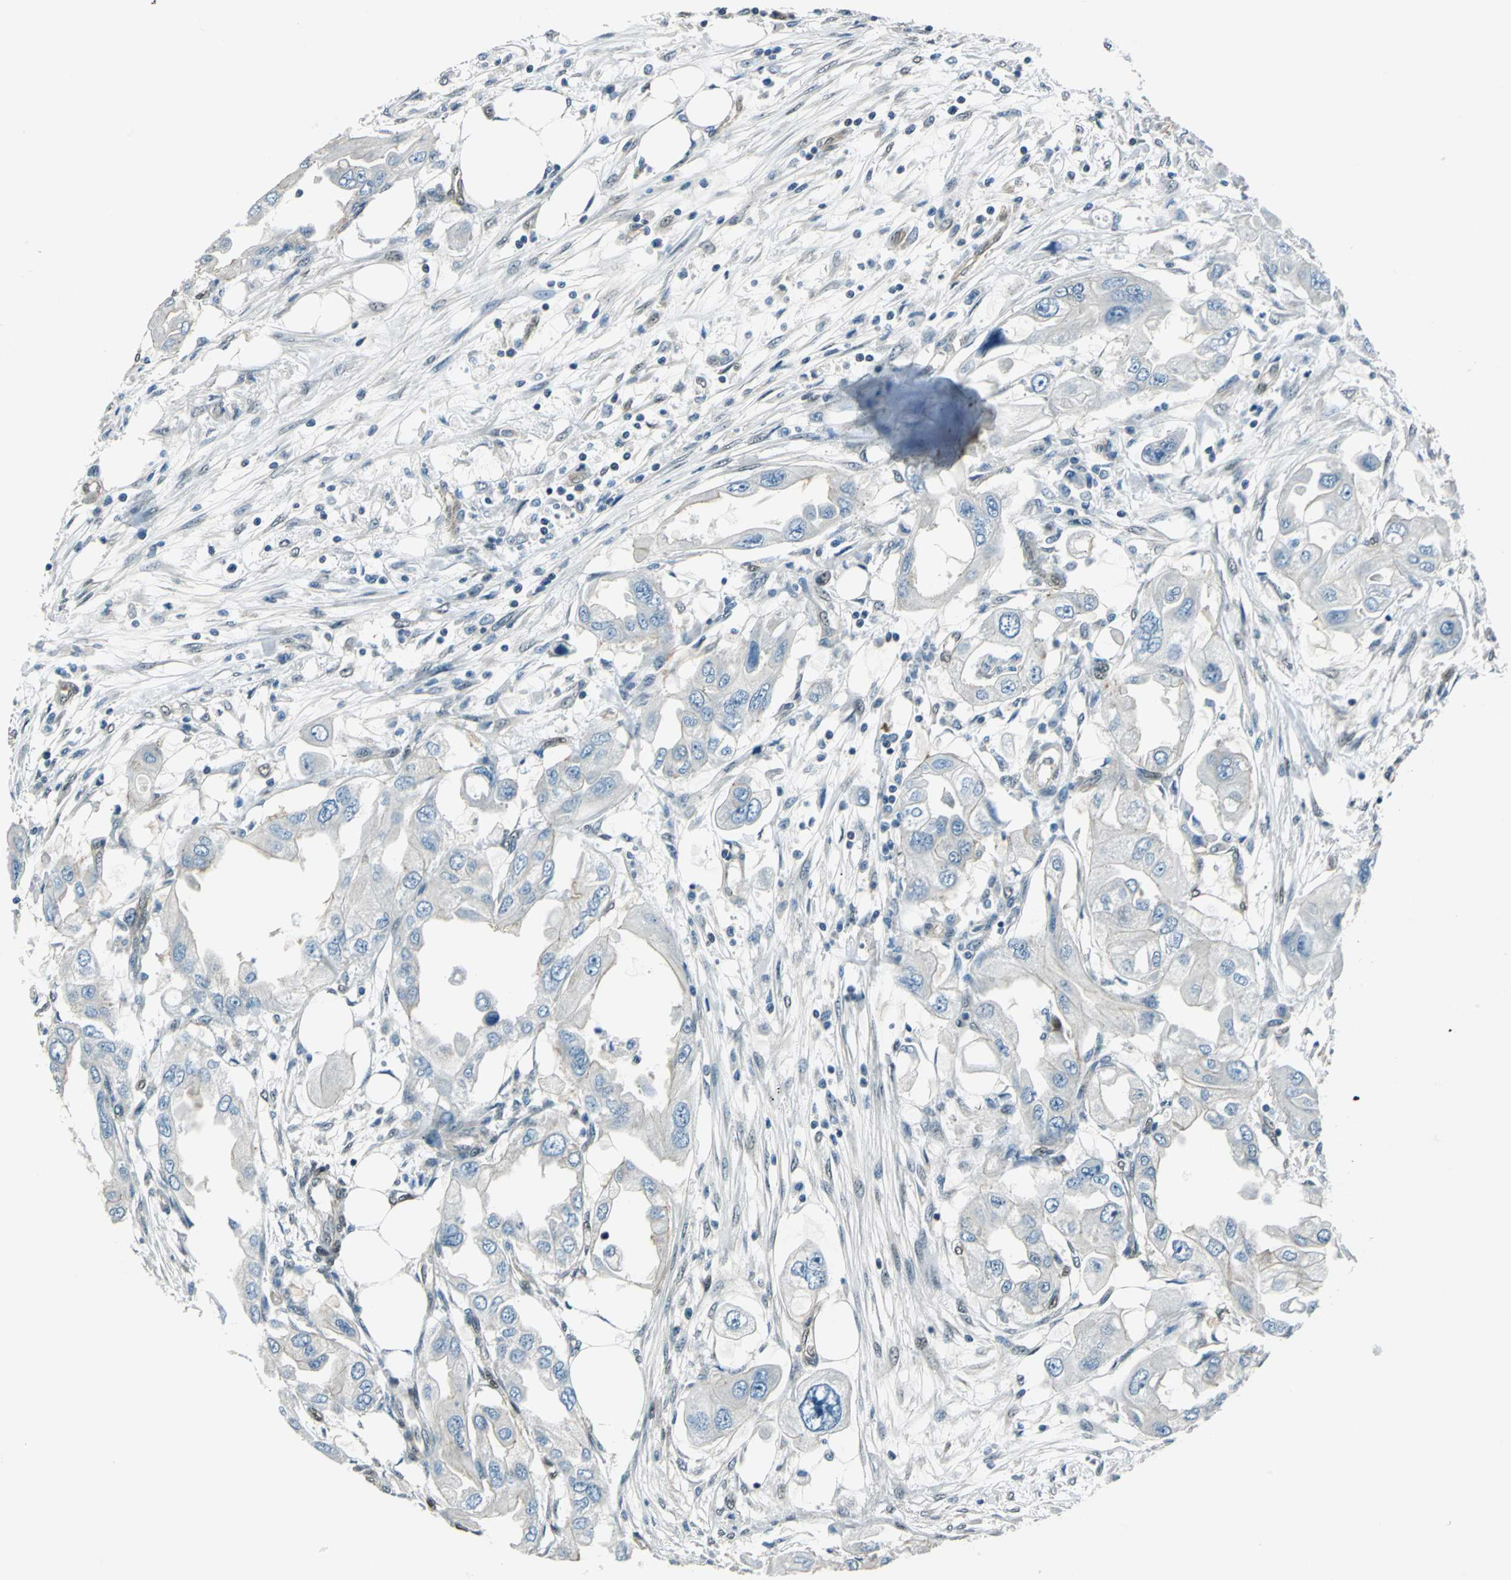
{"staining": {"intensity": "negative", "quantity": "none", "location": "none"}, "tissue": "endometrial cancer", "cell_type": "Tumor cells", "image_type": "cancer", "snomed": [{"axis": "morphology", "description": "Adenocarcinoma, NOS"}, {"axis": "topography", "description": "Endometrium"}], "caption": "Endometrial cancer stained for a protein using immunohistochemistry (IHC) demonstrates no staining tumor cells.", "gene": "NFIA", "patient": {"sex": "female", "age": 67}}